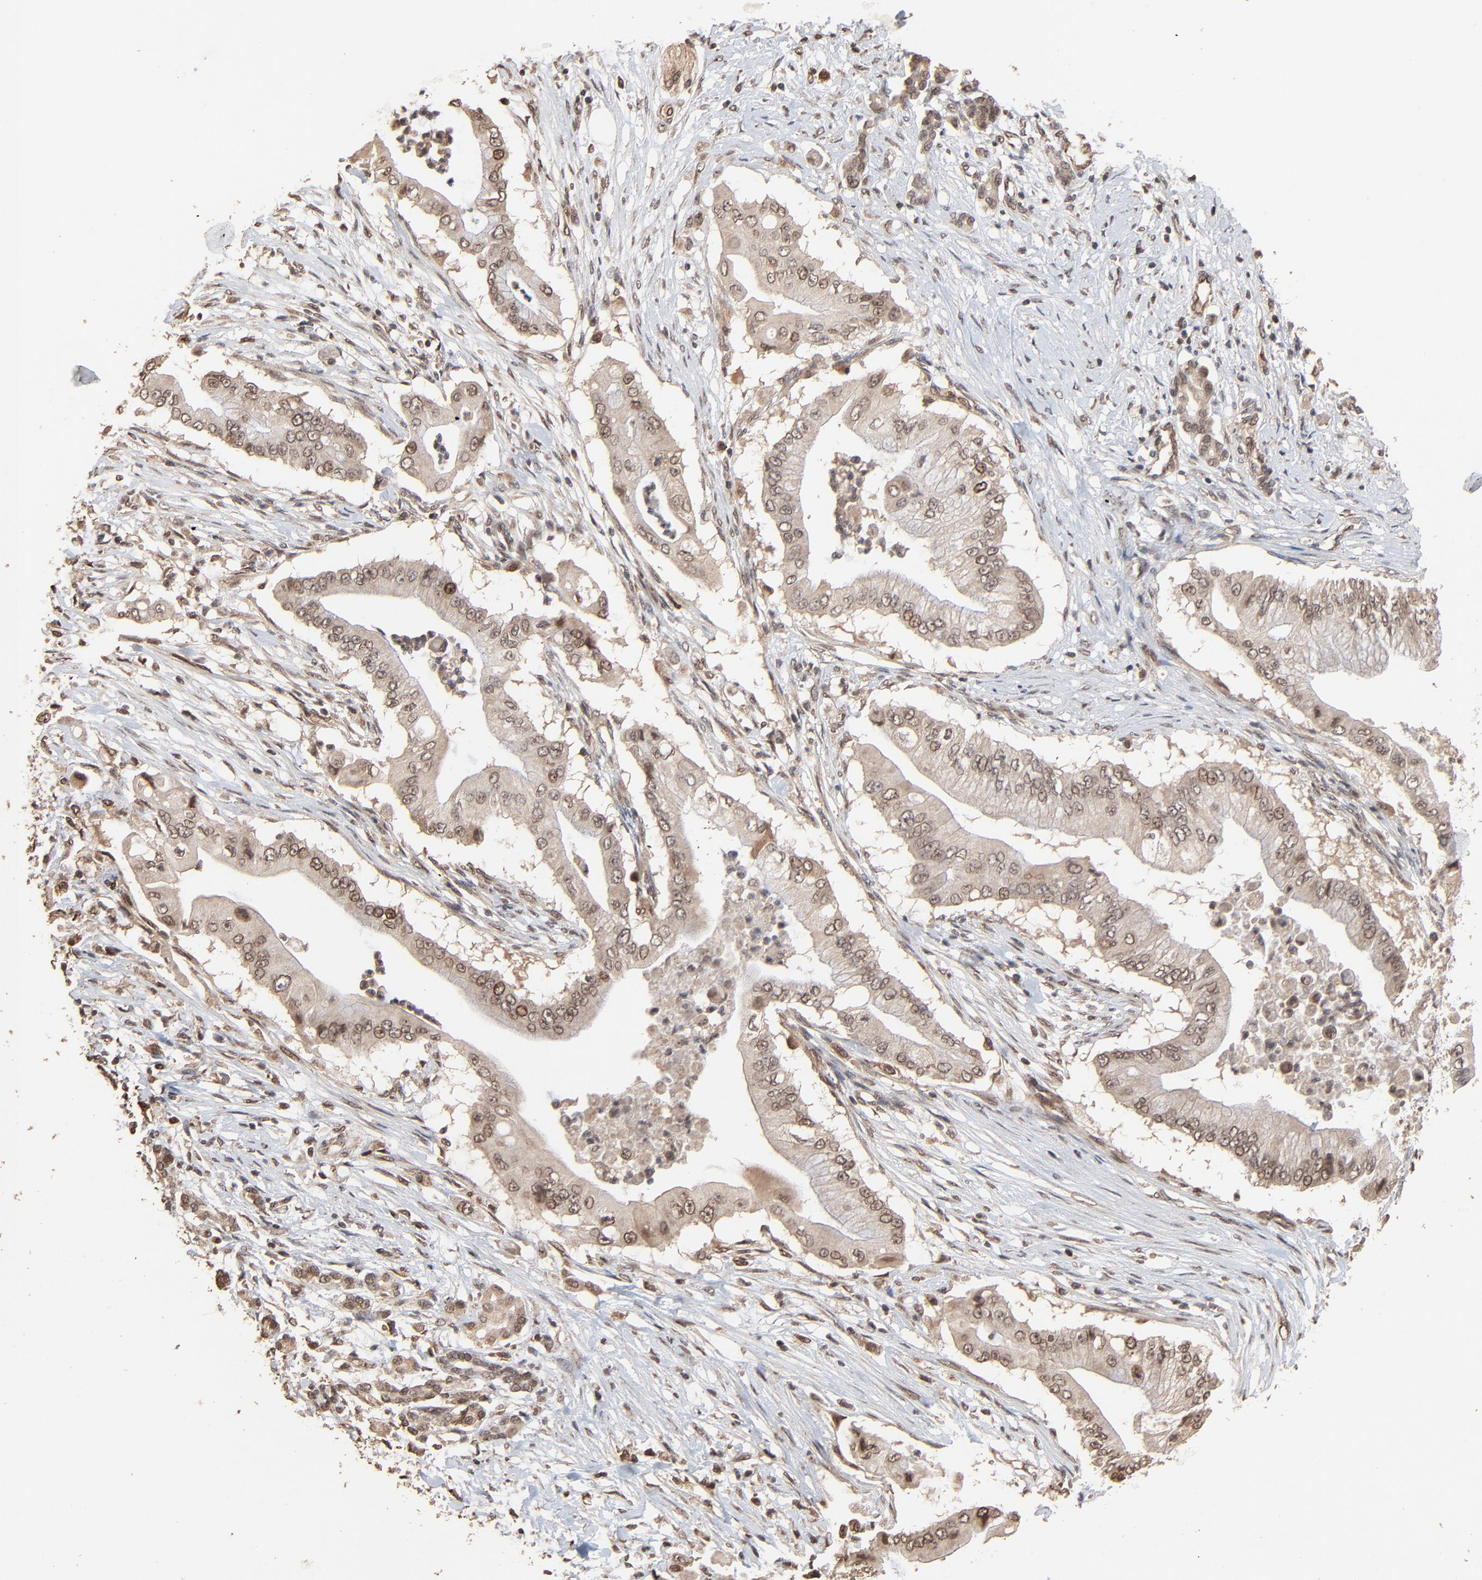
{"staining": {"intensity": "weak", "quantity": ">75%", "location": "cytoplasmic/membranous,nuclear"}, "tissue": "pancreatic cancer", "cell_type": "Tumor cells", "image_type": "cancer", "snomed": [{"axis": "morphology", "description": "Adenocarcinoma, NOS"}, {"axis": "topography", "description": "Pancreas"}], "caption": "Immunohistochemical staining of human adenocarcinoma (pancreatic) displays weak cytoplasmic/membranous and nuclear protein expression in about >75% of tumor cells.", "gene": "FAM227A", "patient": {"sex": "male", "age": 62}}